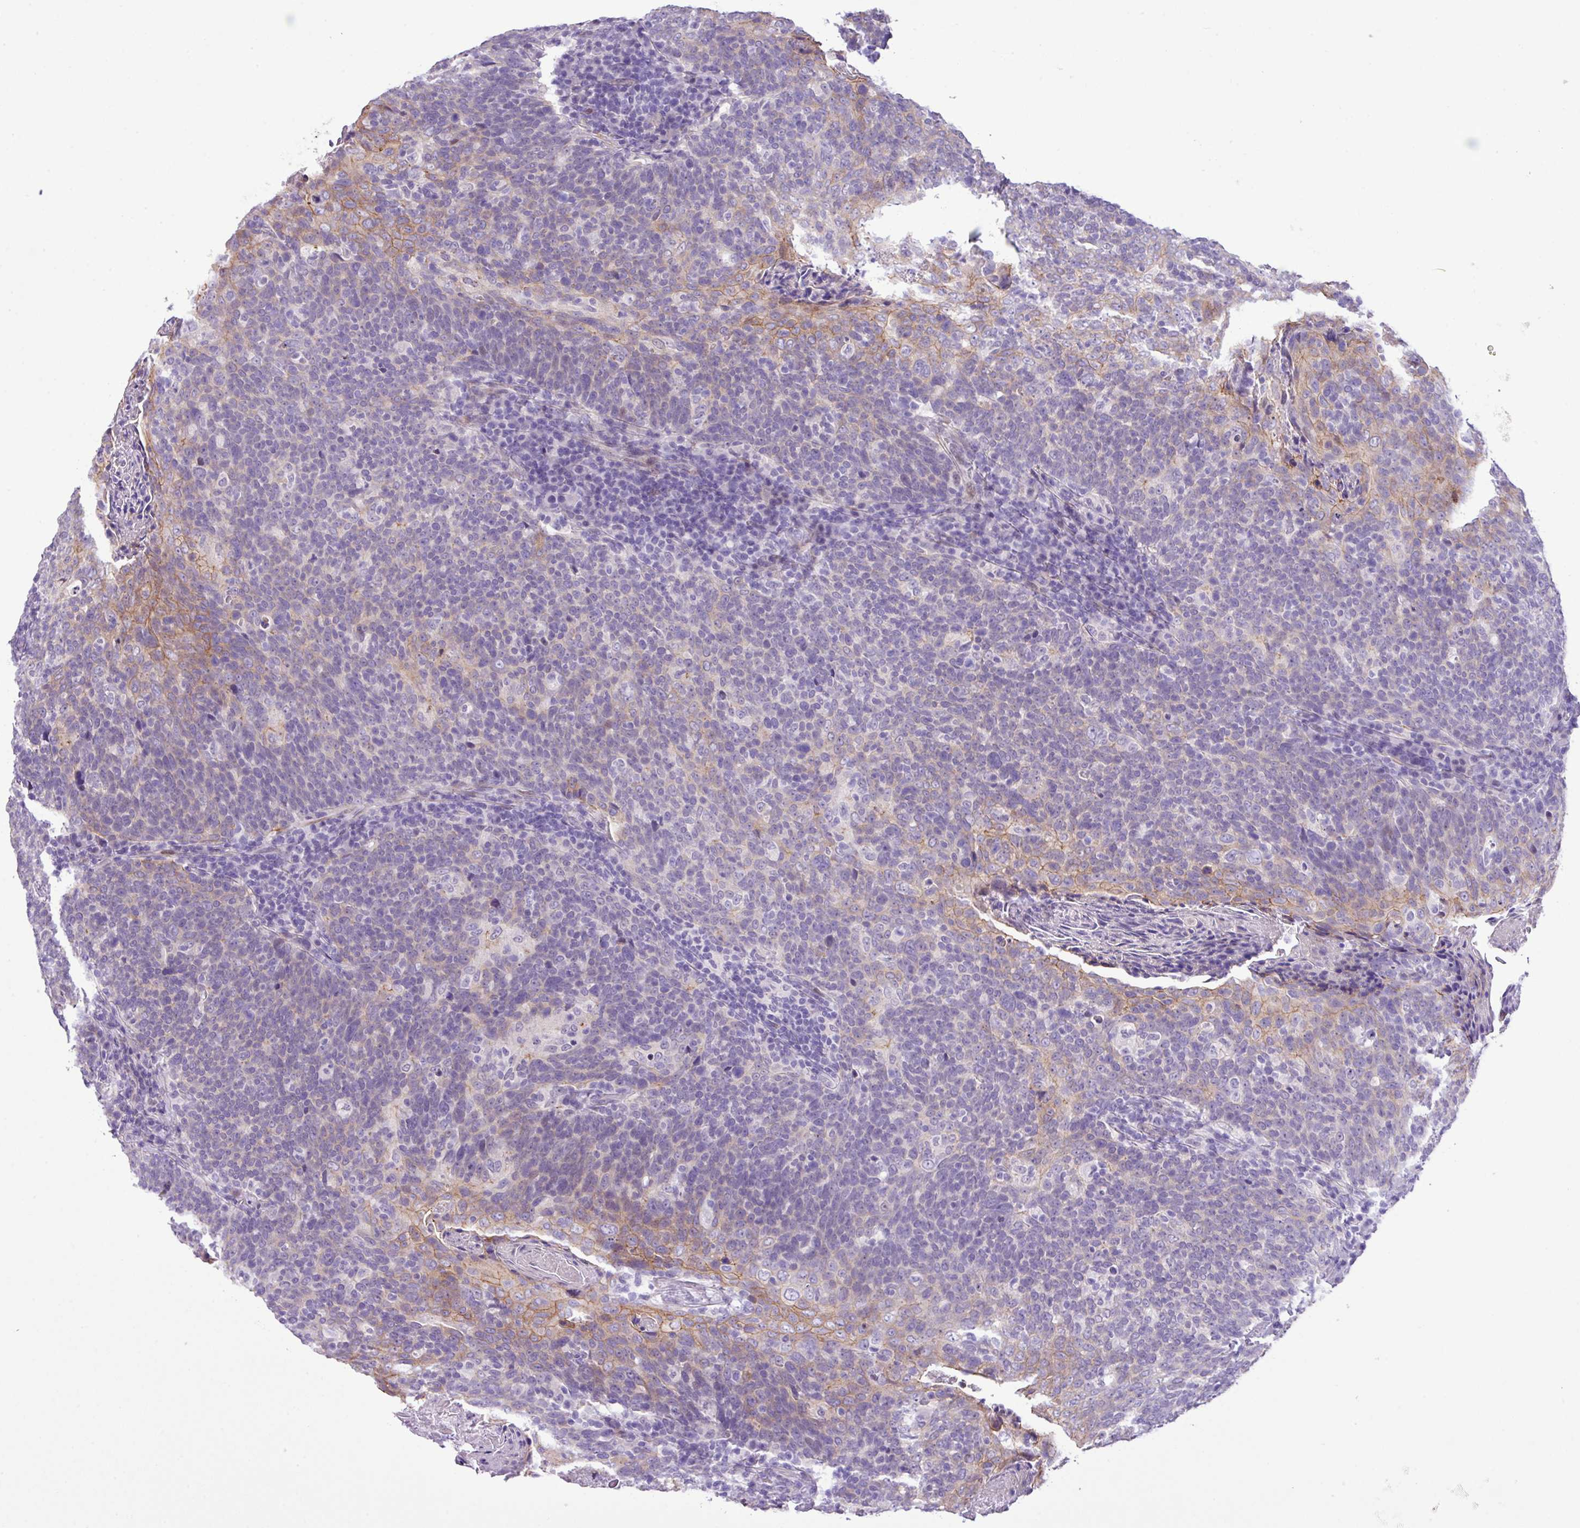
{"staining": {"intensity": "weak", "quantity": "<25%", "location": "cytoplasmic/membranous"}, "tissue": "head and neck cancer", "cell_type": "Tumor cells", "image_type": "cancer", "snomed": [{"axis": "morphology", "description": "Squamous cell carcinoma, NOS"}, {"axis": "morphology", "description": "Squamous cell carcinoma, metastatic, NOS"}, {"axis": "topography", "description": "Lymph node"}, {"axis": "topography", "description": "Head-Neck"}], "caption": "The micrograph shows no significant positivity in tumor cells of metastatic squamous cell carcinoma (head and neck). (DAB (3,3'-diaminobenzidine) immunohistochemistry with hematoxylin counter stain).", "gene": "YLPM1", "patient": {"sex": "male", "age": 62}}